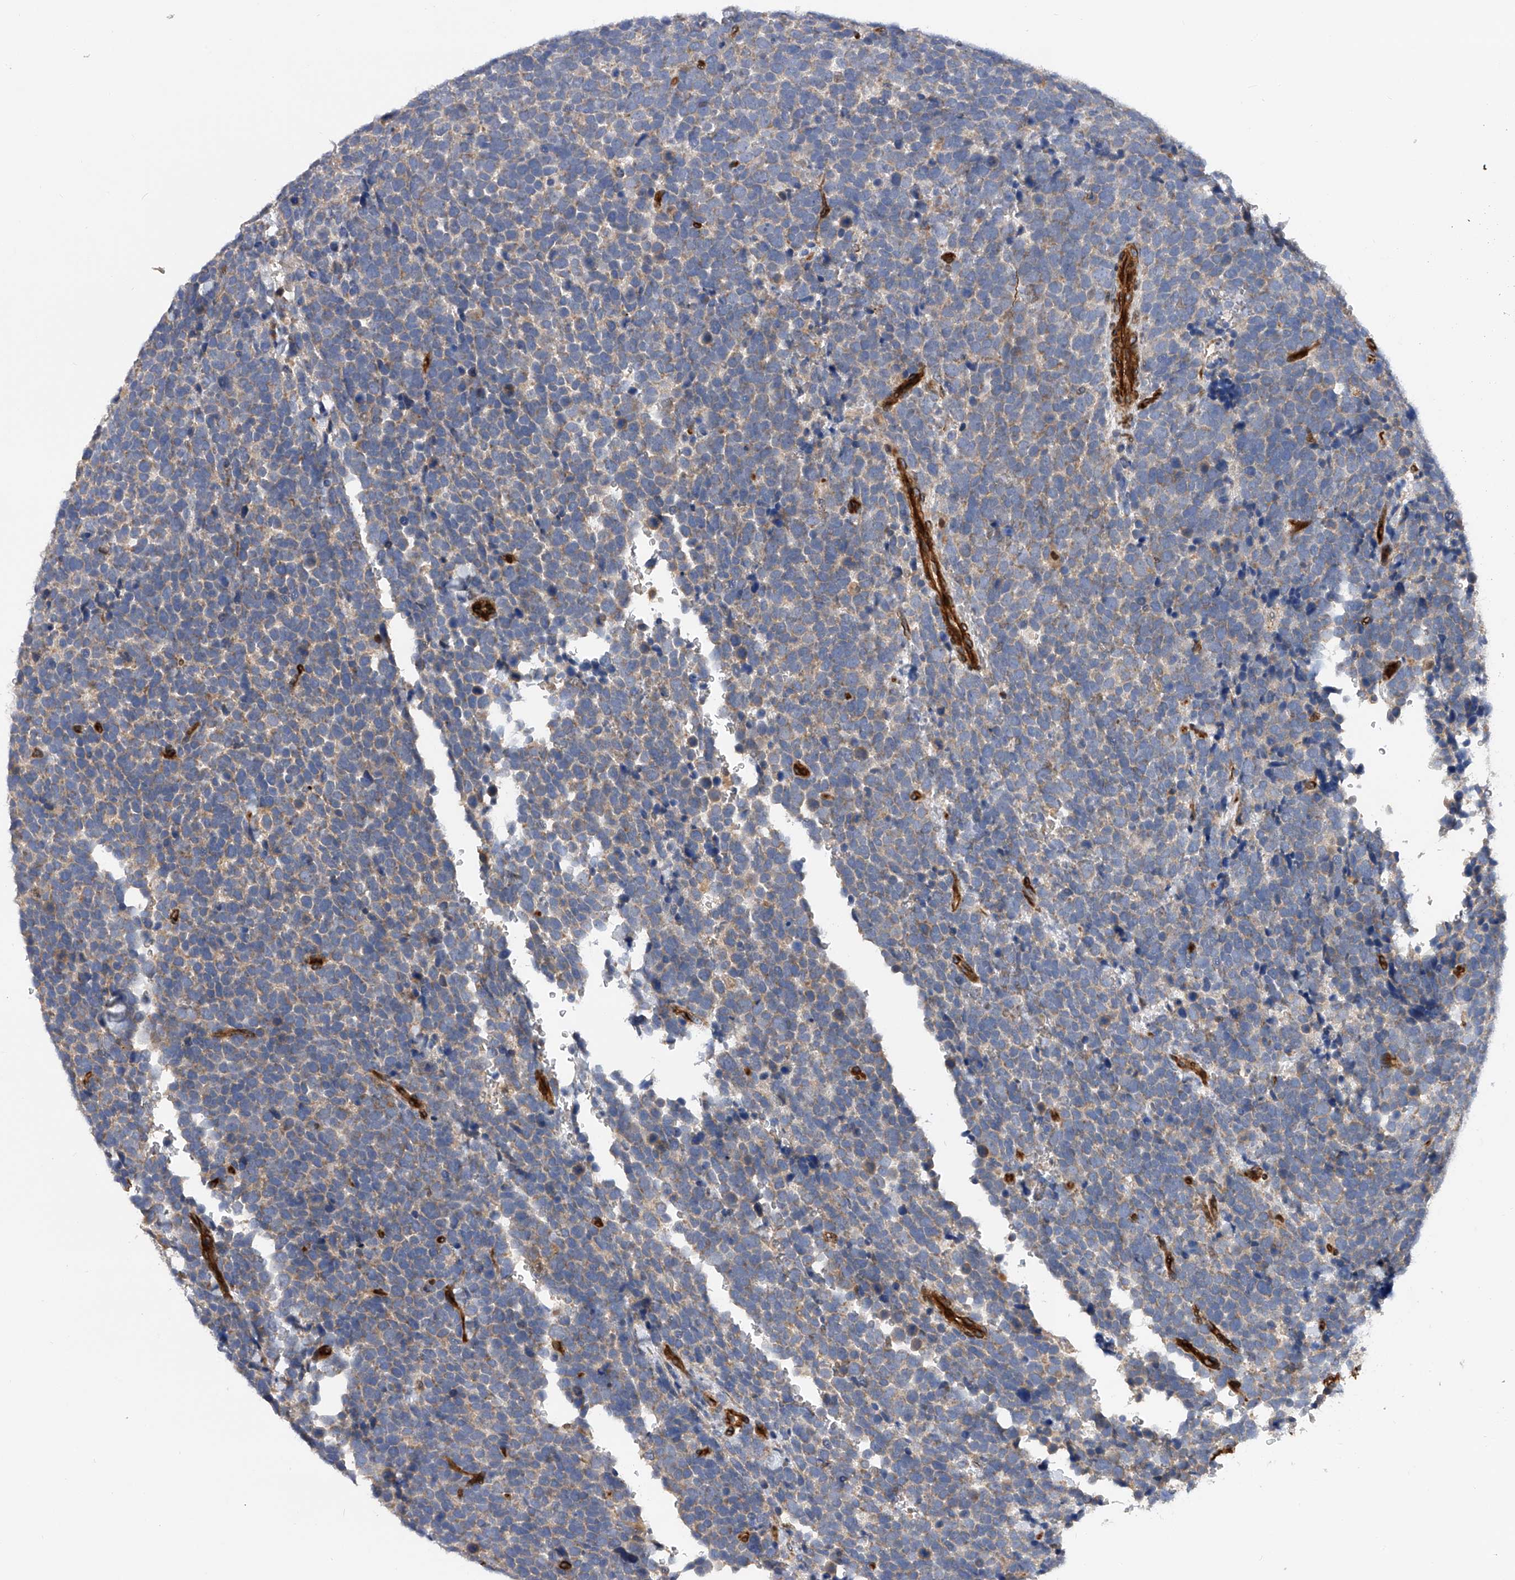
{"staining": {"intensity": "weak", "quantity": ">75%", "location": "cytoplasmic/membranous"}, "tissue": "urothelial cancer", "cell_type": "Tumor cells", "image_type": "cancer", "snomed": [{"axis": "morphology", "description": "Urothelial carcinoma, High grade"}, {"axis": "topography", "description": "Urinary bladder"}], "caption": "The histopathology image exhibits immunohistochemical staining of high-grade urothelial carcinoma. There is weak cytoplasmic/membranous expression is present in about >75% of tumor cells. (DAB (3,3'-diaminobenzidine) = brown stain, brightfield microscopy at high magnification).", "gene": "PDSS2", "patient": {"sex": "female", "age": 82}}